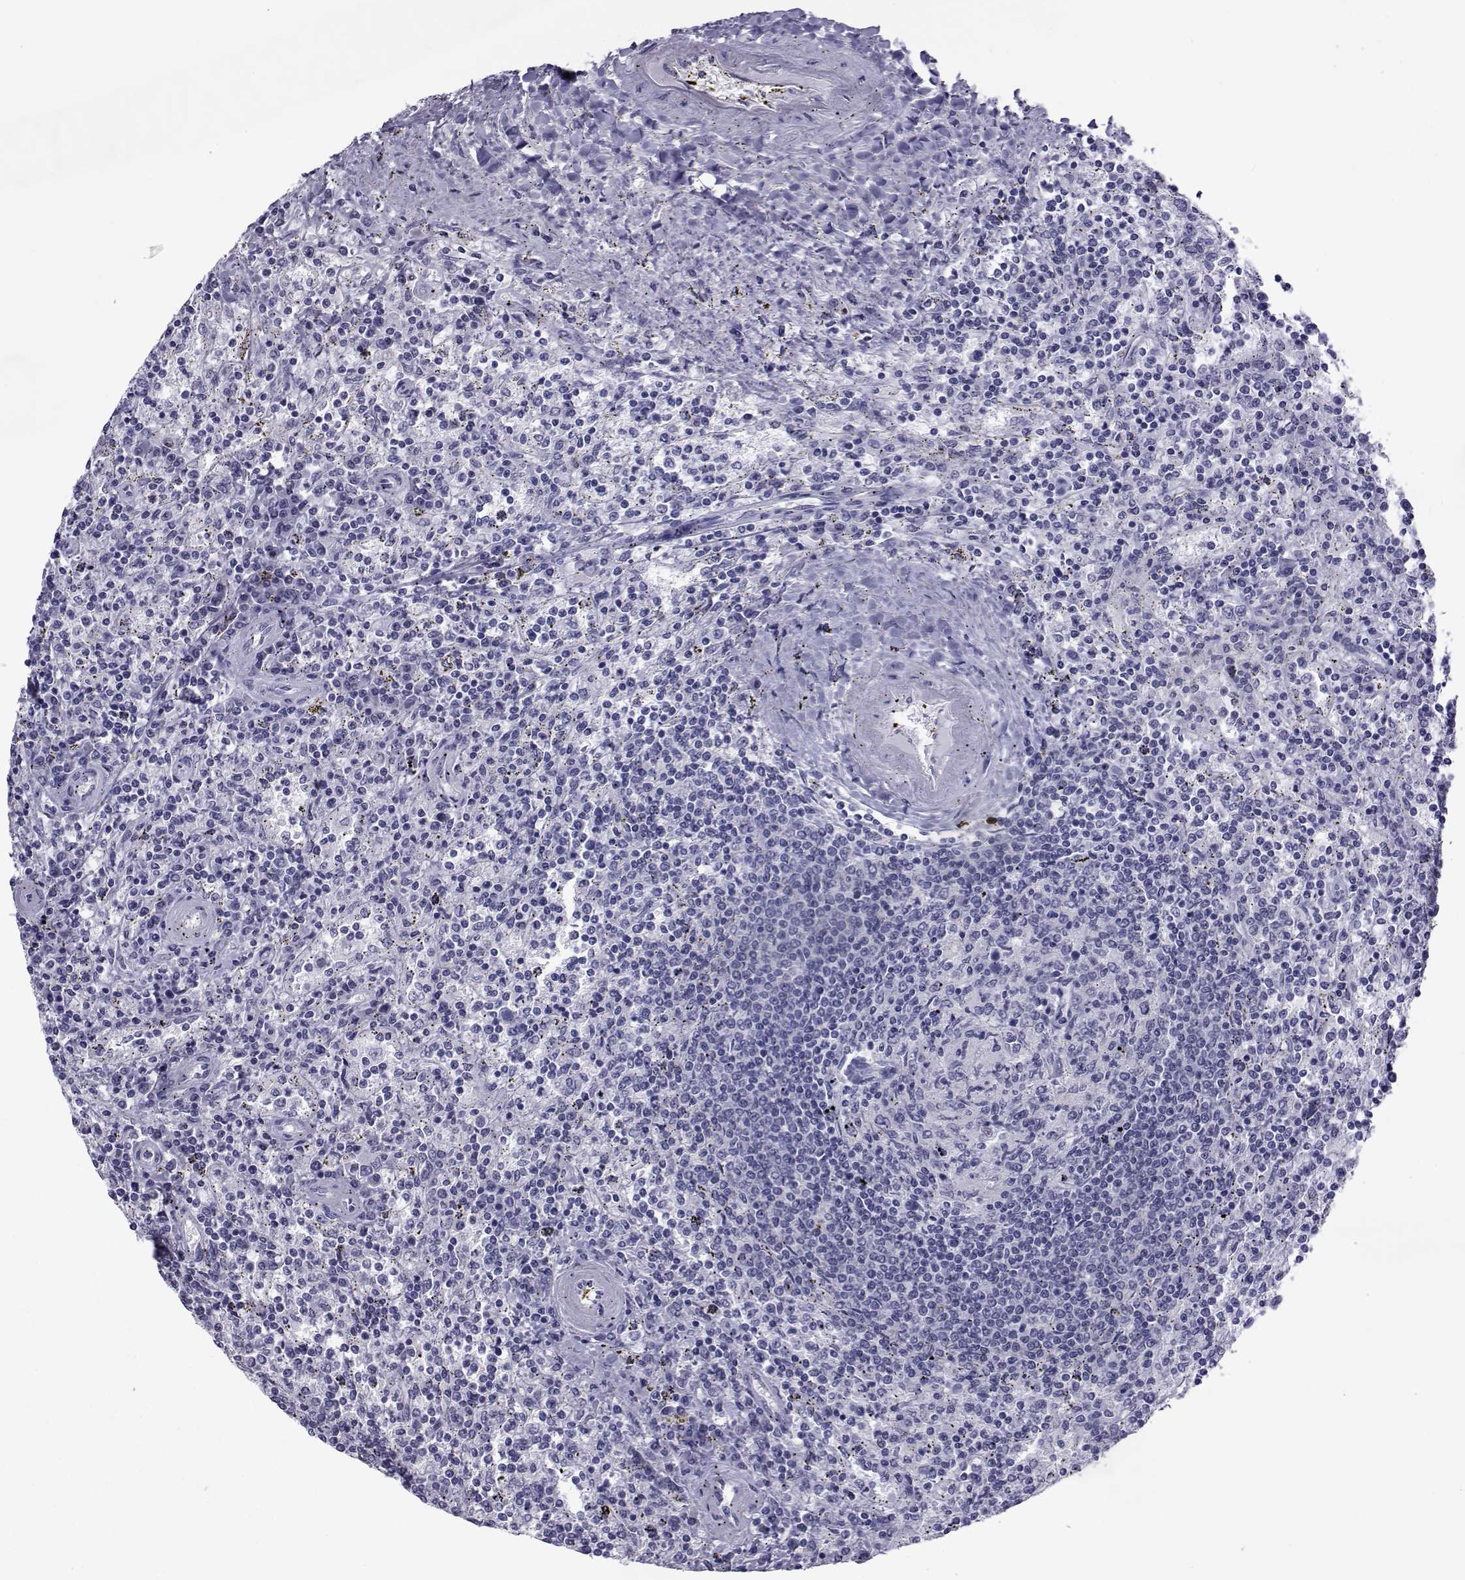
{"staining": {"intensity": "negative", "quantity": "none", "location": "none"}, "tissue": "lymphoma", "cell_type": "Tumor cells", "image_type": "cancer", "snomed": [{"axis": "morphology", "description": "Malignant lymphoma, non-Hodgkin's type, Low grade"}, {"axis": "topography", "description": "Spleen"}], "caption": "A histopathology image of malignant lymphoma, non-Hodgkin's type (low-grade) stained for a protein exhibits no brown staining in tumor cells.", "gene": "COL22A1", "patient": {"sex": "male", "age": 62}}